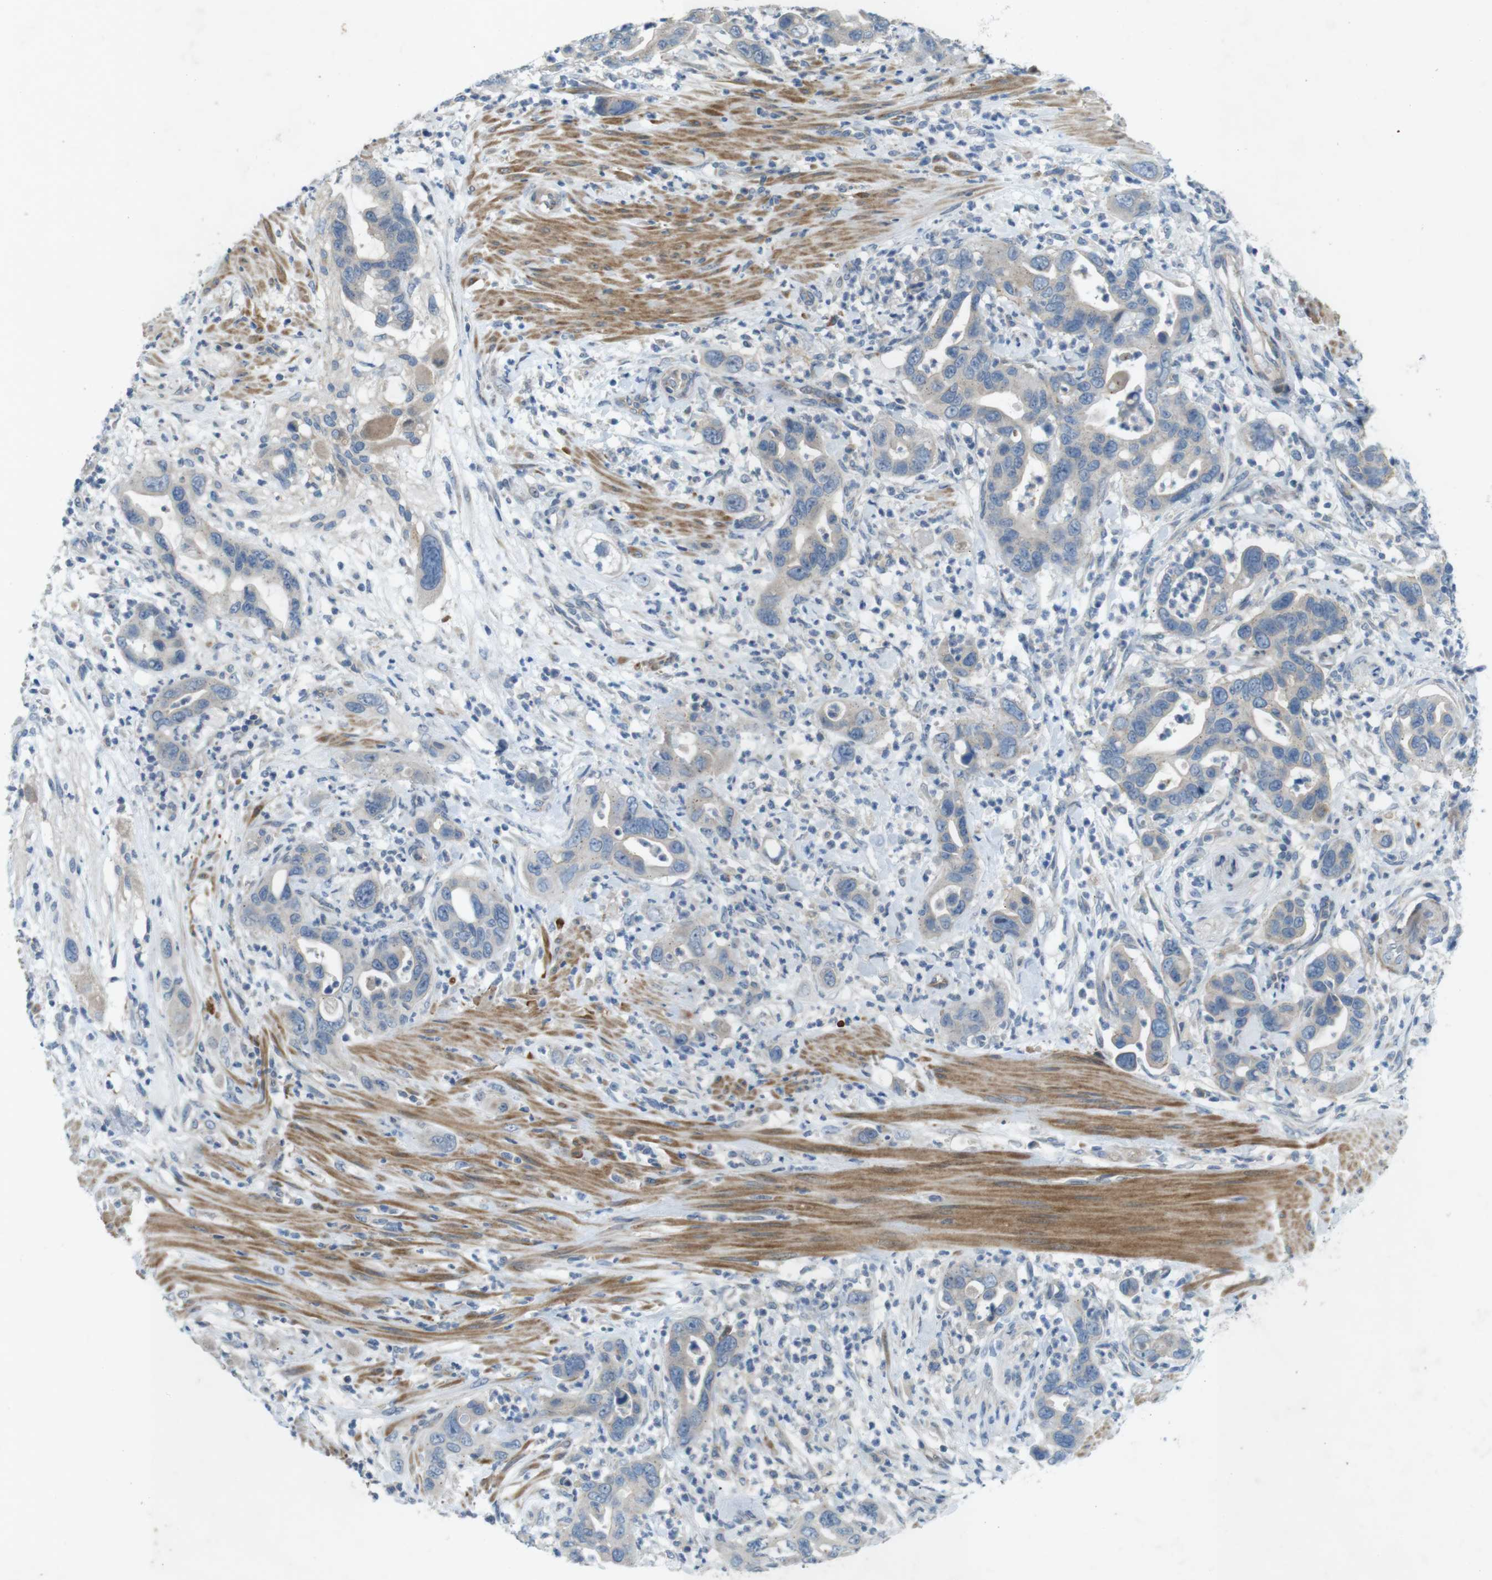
{"staining": {"intensity": "negative", "quantity": "none", "location": "none"}, "tissue": "pancreatic cancer", "cell_type": "Tumor cells", "image_type": "cancer", "snomed": [{"axis": "morphology", "description": "Adenocarcinoma, NOS"}, {"axis": "topography", "description": "Pancreas"}], "caption": "Human pancreatic cancer (adenocarcinoma) stained for a protein using immunohistochemistry displays no positivity in tumor cells.", "gene": "TYW1", "patient": {"sex": "female", "age": 71}}